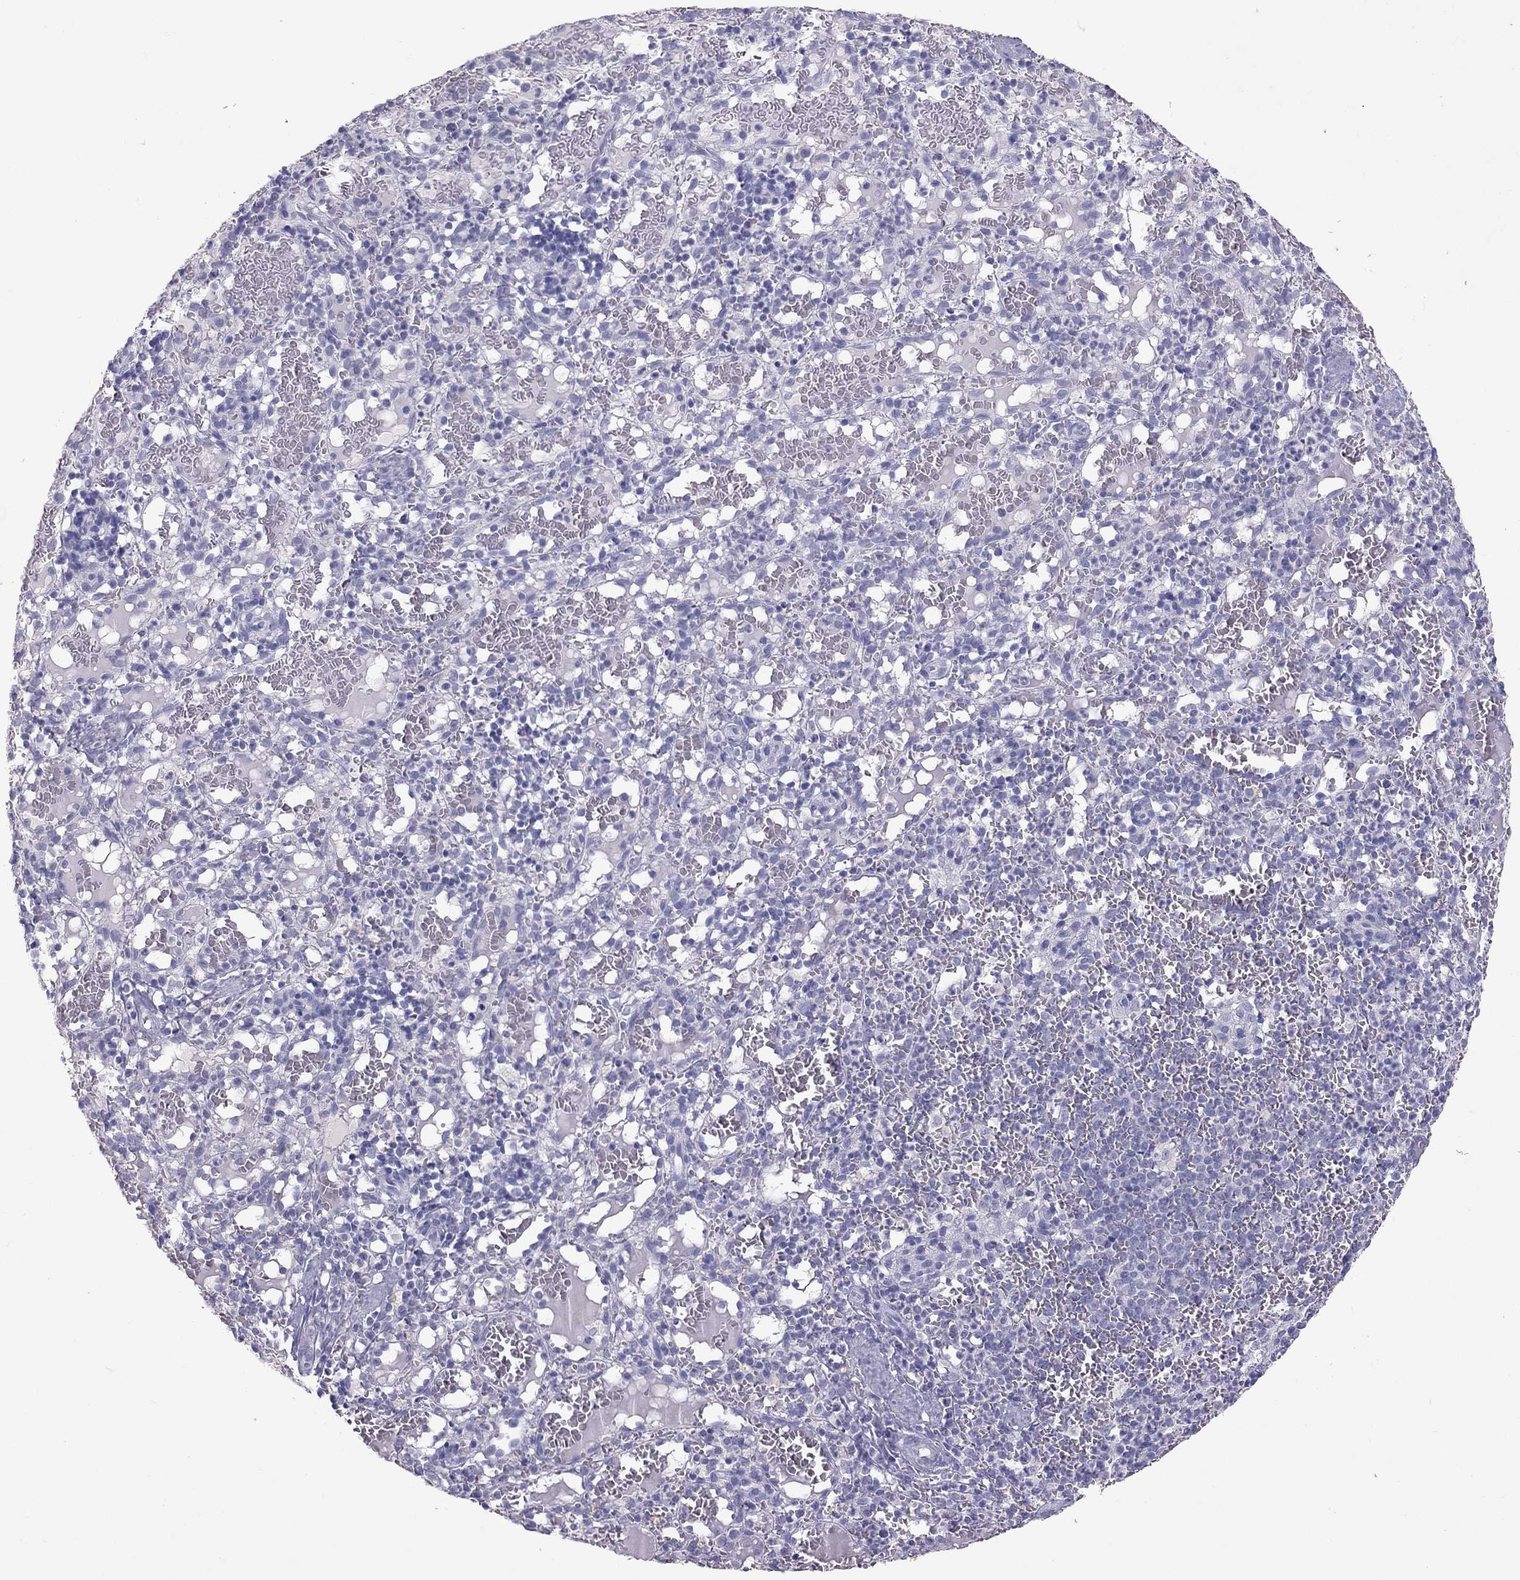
{"staining": {"intensity": "negative", "quantity": "none", "location": "none"}, "tissue": "spleen", "cell_type": "Cells in red pulp", "image_type": "normal", "snomed": [{"axis": "morphology", "description": "Normal tissue, NOS"}, {"axis": "topography", "description": "Spleen"}], "caption": "An image of human spleen is negative for staining in cells in red pulp. (DAB (3,3'-diaminobenzidine) IHC, high magnification).", "gene": "PSMB11", "patient": {"sex": "male", "age": 11}}